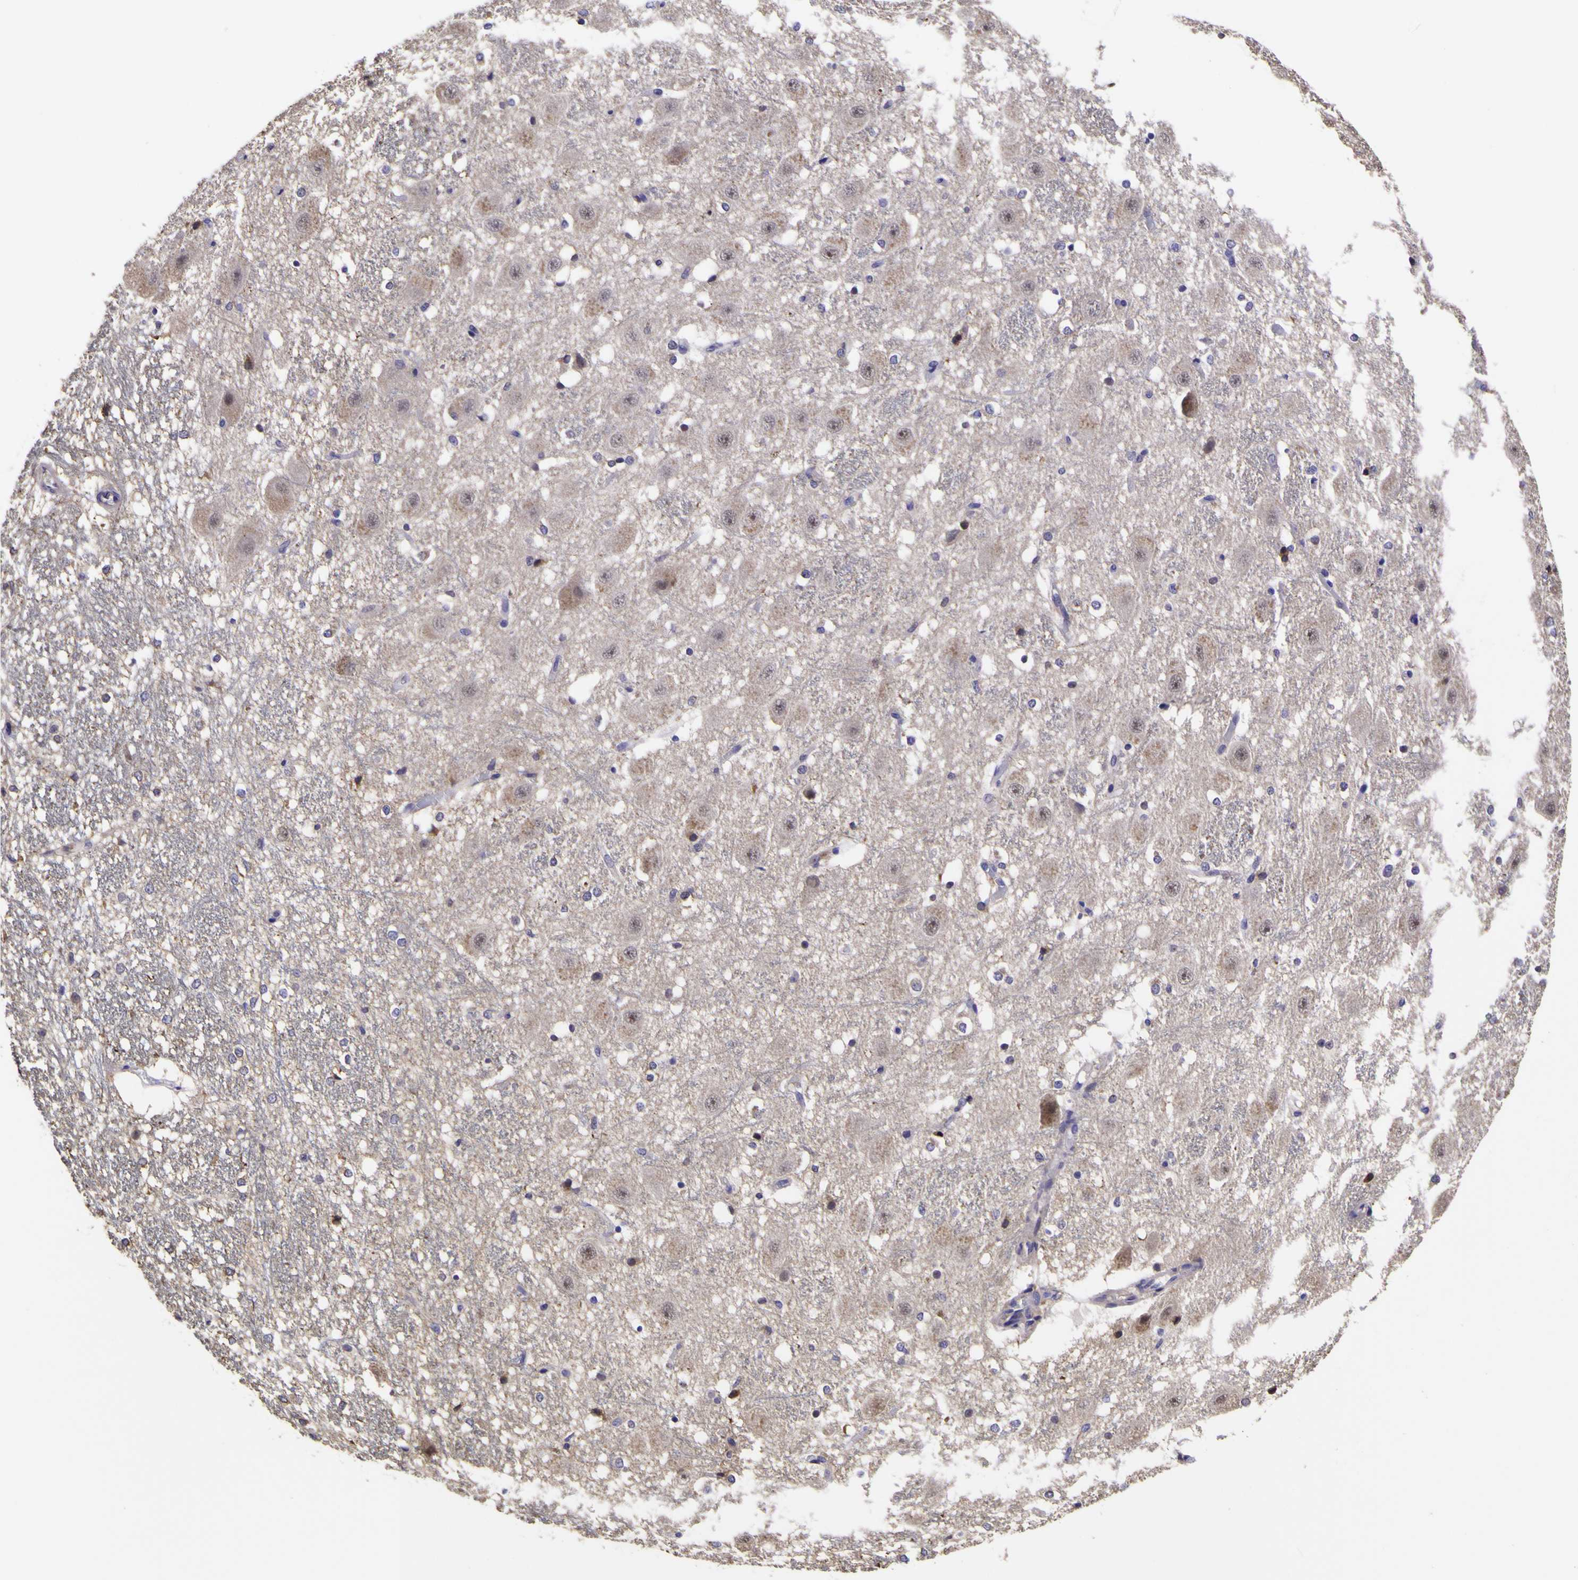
{"staining": {"intensity": "negative", "quantity": "none", "location": "none"}, "tissue": "hippocampus", "cell_type": "Glial cells", "image_type": "normal", "snomed": [{"axis": "morphology", "description": "Normal tissue, NOS"}, {"axis": "topography", "description": "Hippocampus"}], "caption": "Protein analysis of benign hippocampus exhibits no significant staining in glial cells. (Immunohistochemistry, brightfield microscopy, high magnification).", "gene": "MAPK14", "patient": {"sex": "female", "age": 19}}